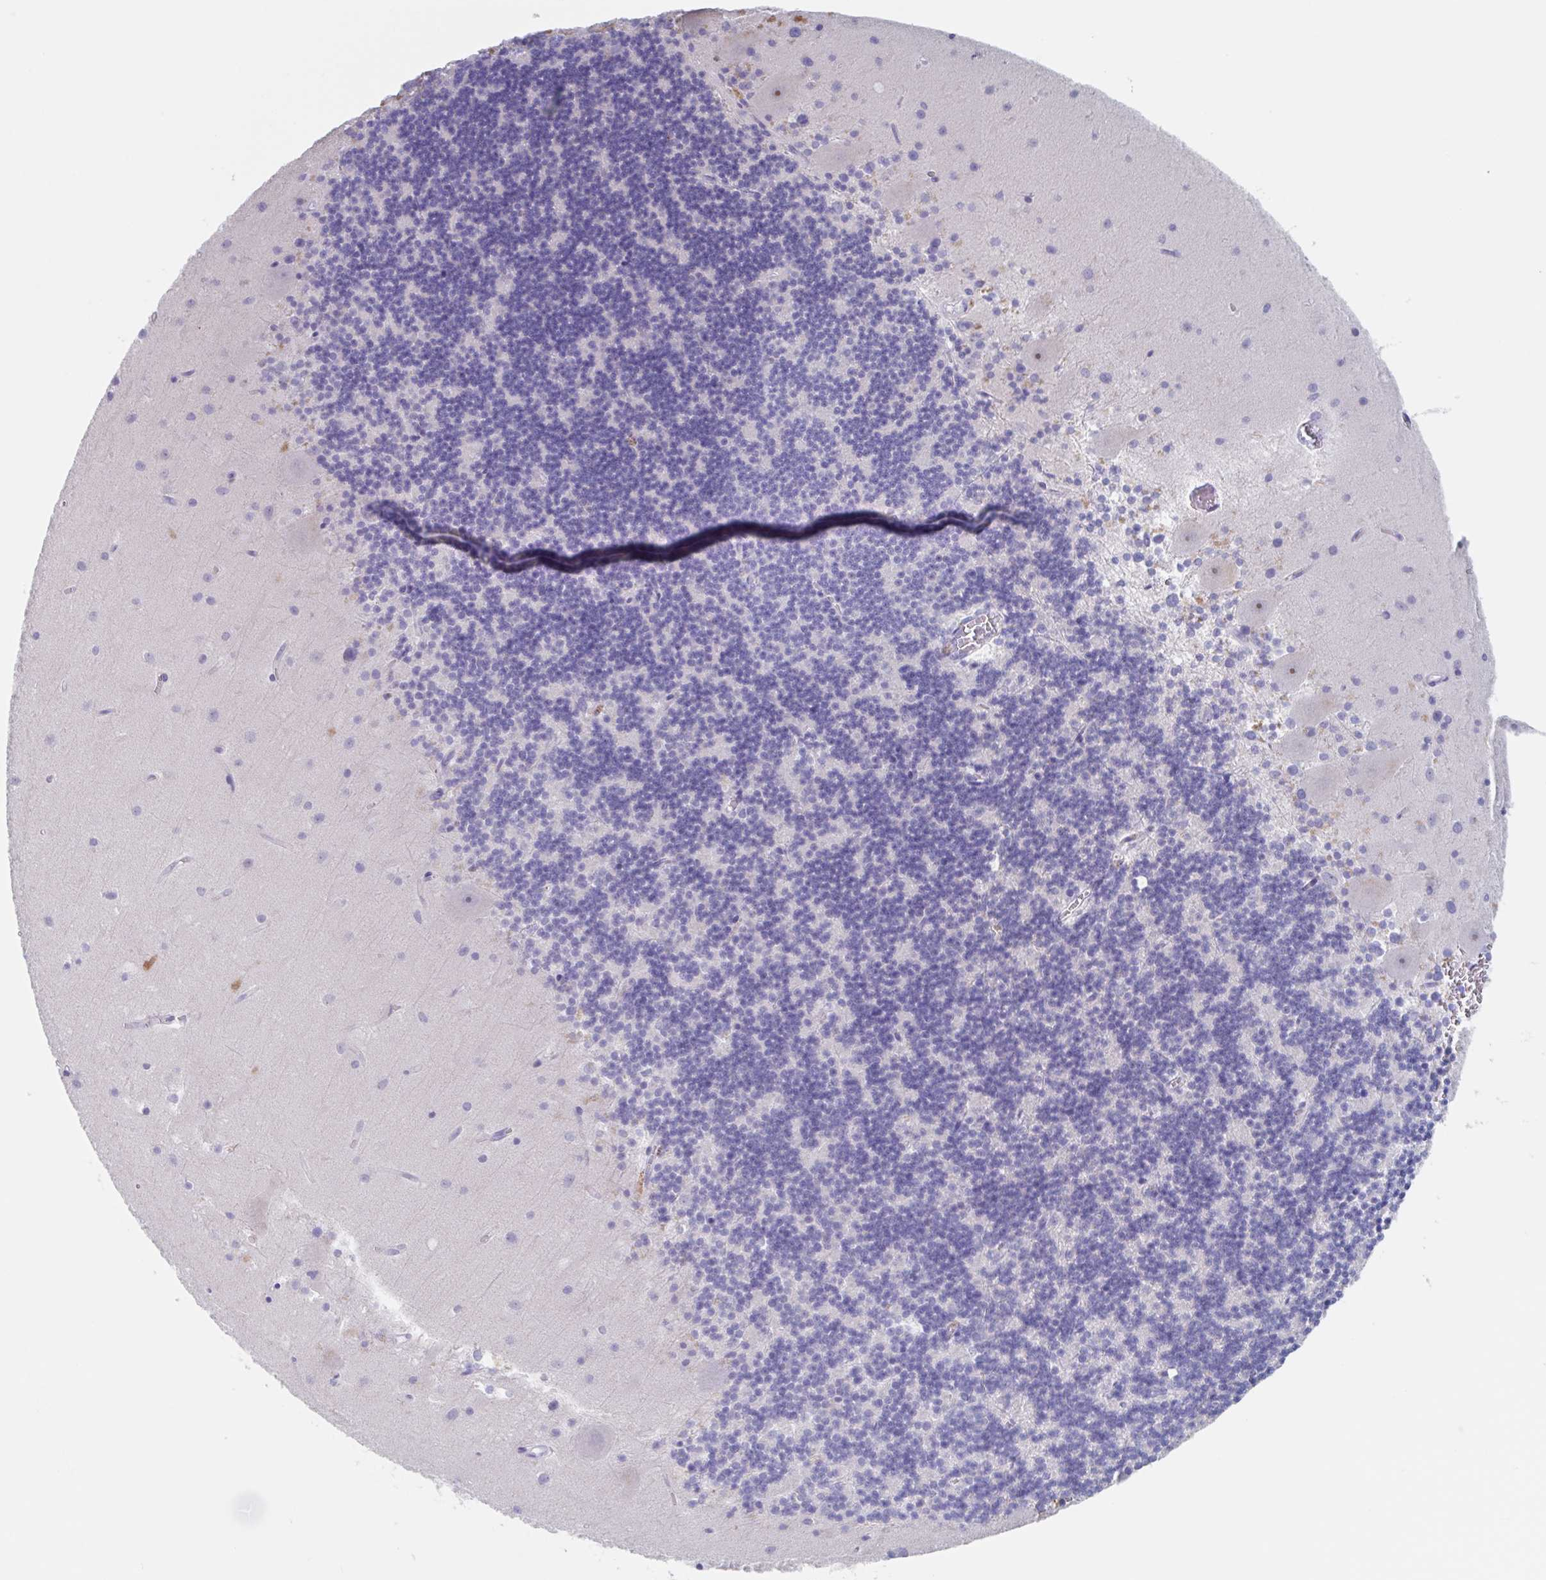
{"staining": {"intensity": "negative", "quantity": "none", "location": "none"}, "tissue": "cerebellum", "cell_type": "Cells in granular layer", "image_type": "normal", "snomed": [{"axis": "morphology", "description": "Normal tissue, NOS"}, {"axis": "topography", "description": "Cerebellum"}], "caption": "Immunohistochemistry (IHC) micrograph of normal cerebellum: cerebellum stained with DAB demonstrates no significant protein expression in cells in granular layer.", "gene": "NOXRED1", "patient": {"sex": "male", "age": 54}}